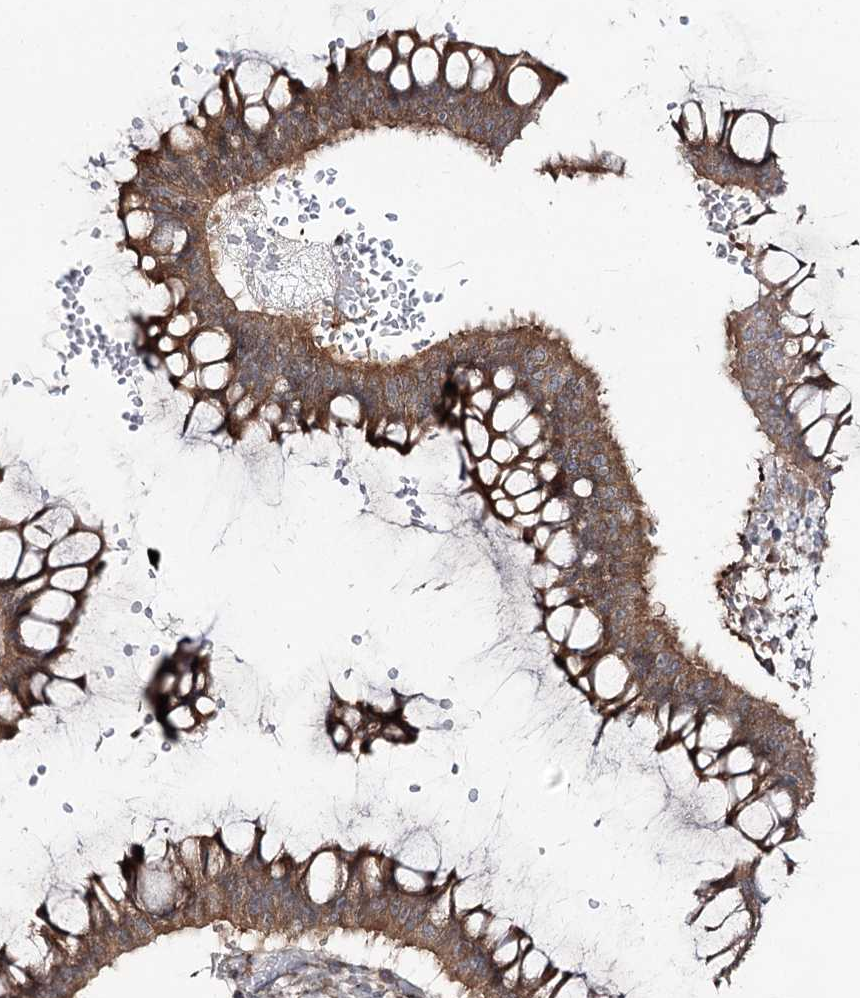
{"staining": {"intensity": "moderate", "quantity": ">75%", "location": "cytoplasmic/membranous"}, "tissue": "ovarian cancer", "cell_type": "Tumor cells", "image_type": "cancer", "snomed": [{"axis": "morphology", "description": "Cystadenocarcinoma, mucinous, NOS"}, {"axis": "topography", "description": "Ovary"}], "caption": "Moderate cytoplasmic/membranous staining is appreciated in approximately >75% of tumor cells in ovarian mucinous cystadenocarcinoma.", "gene": "C11orf80", "patient": {"sex": "female", "age": 73}}